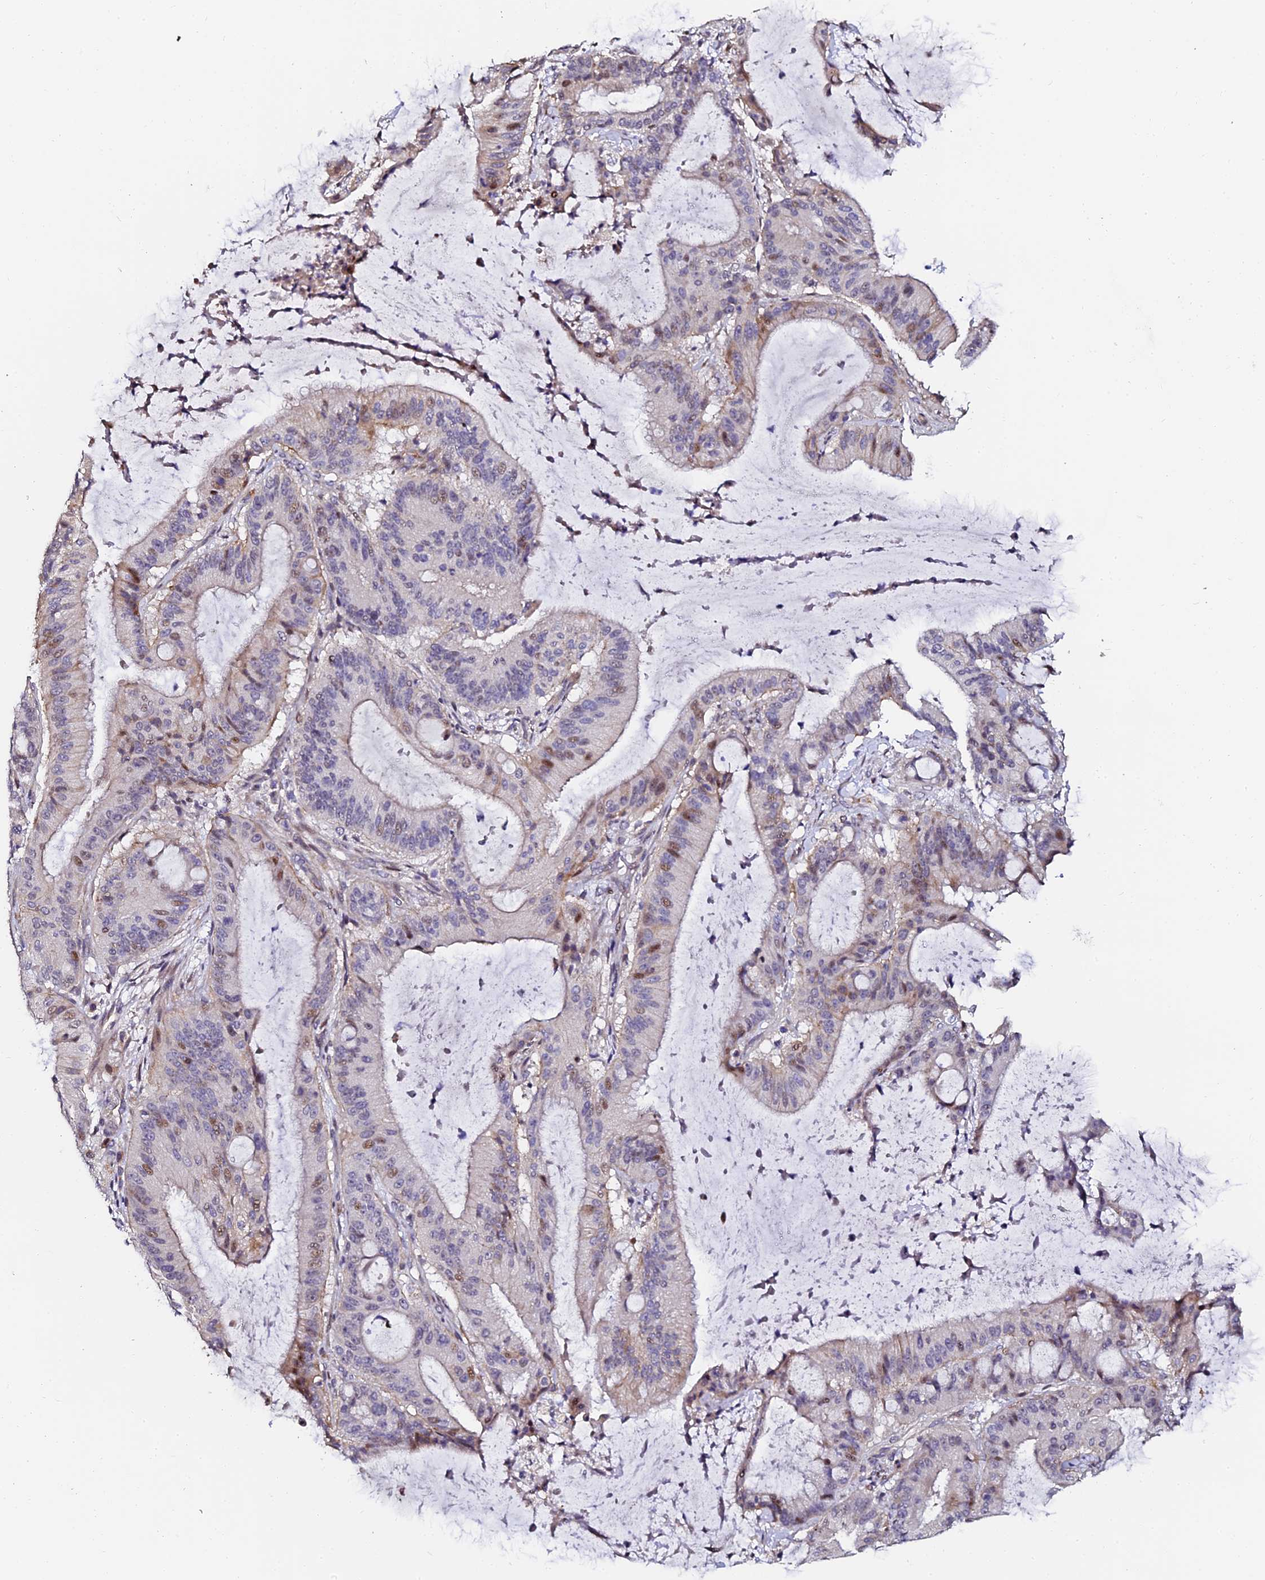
{"staining": {"intensity": "moderate", "quantity": "25%-75%", "location": "nuclear"}, "tissue": "liver cancer", "cell_type": "Tumor cells", "image_type": "cancer", "snomed": [{"axis": "morphology", "description": "Normal tissue, NOS"}, {"axis": "morphology", "description": "Cholangiocarcinoma"}, {"axis": "topography", "description": "Liver"}, {"axis": "topography", "description": "Peripheral nerve tissue"}], "caption": "A medium amount of moderate nuclear staining is appreciated in approximately 25%-75% of tumor cells in liver cancer (cholangiocarcinoma) tissue.", "gene": "GPN3", "patient": {"sex": "female", "age": 73}}